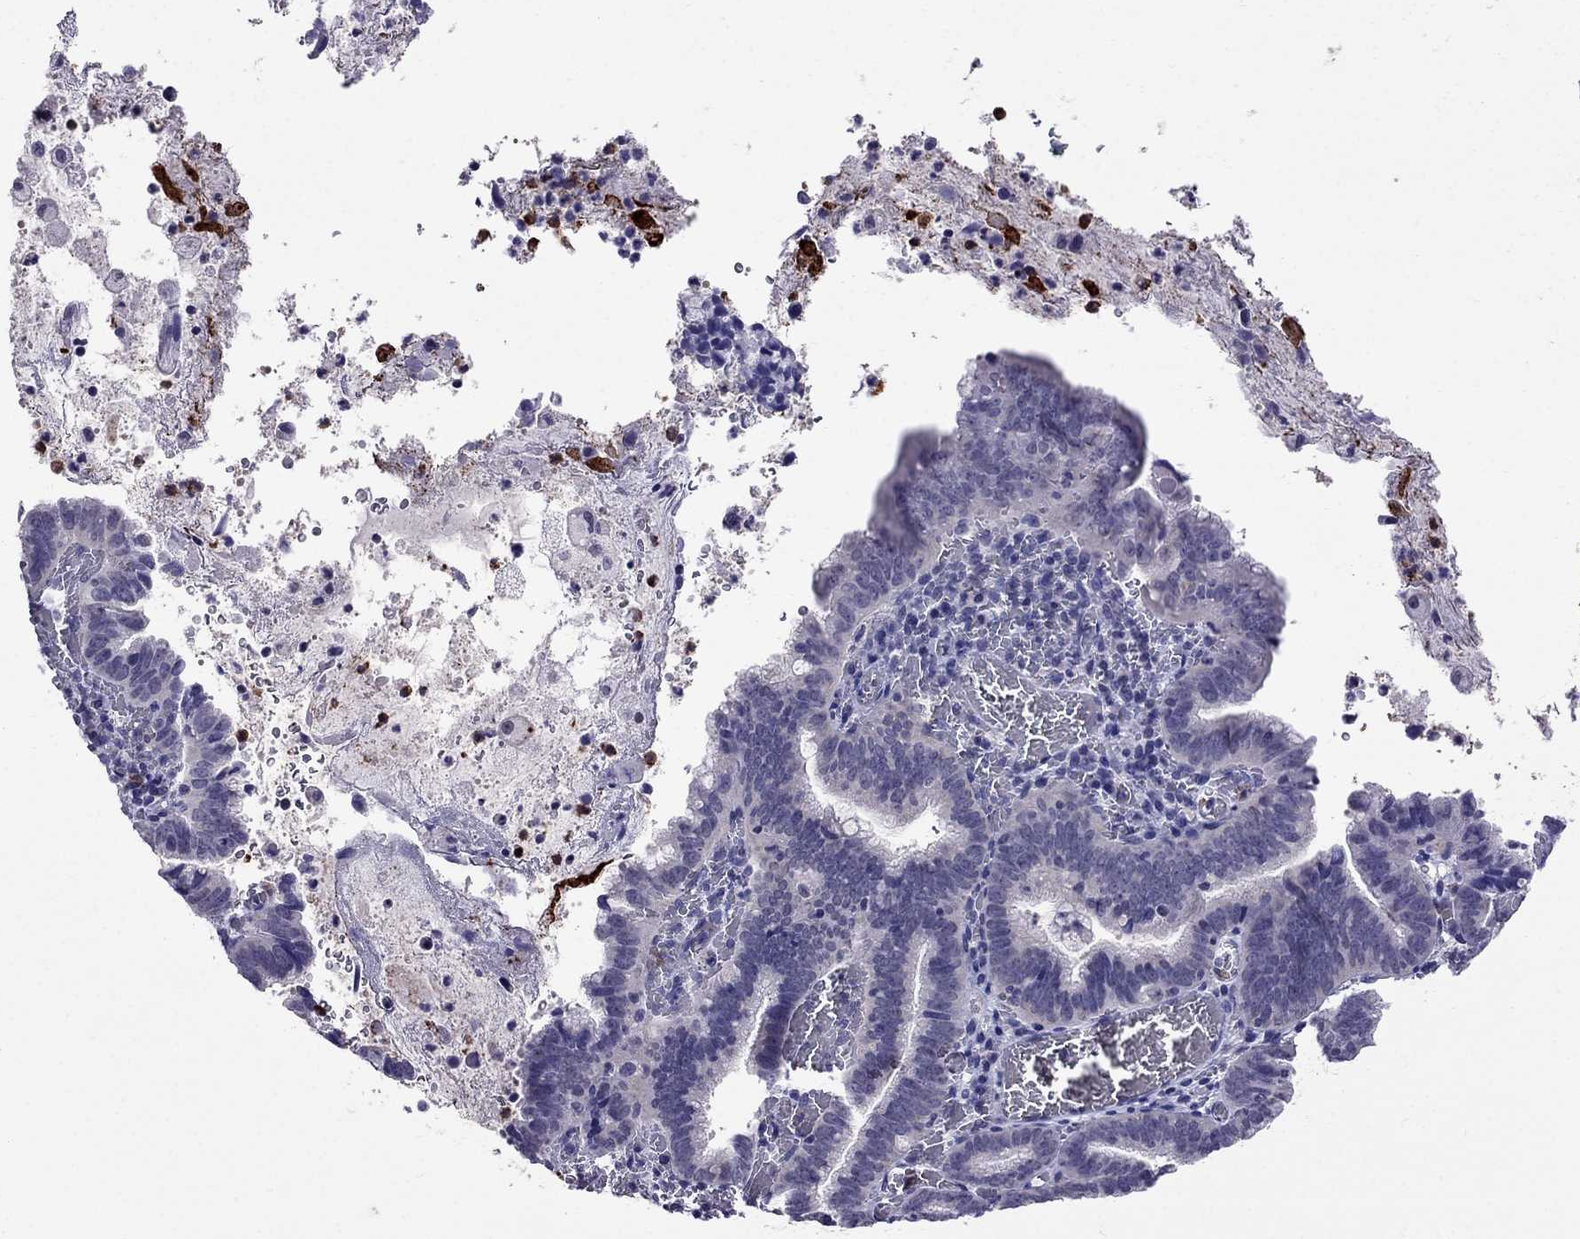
{"staining": {"intensity": "negative", "quantity": "none", "location": "none"}, "tissue": "cervical cancer", "cell_type": "Tumor cells", "image_type": "cancer", "snomed": [{"axis": "morphology", "description": "Adenocarcinoma, NOS"}, {"axis": "topography", "description": "Cervix"}], "caption": "A micrograph of human adenocarcinoma (cervical) is negative for staining in tumor cells. Brightfield microscopy of immunohistochemistry (IHC) stained with DAB (brown) and hematoxylin (blue), captured at high magnification.", "gene": "OLFM4", "patient": {"sex": "female", "age": 61}}